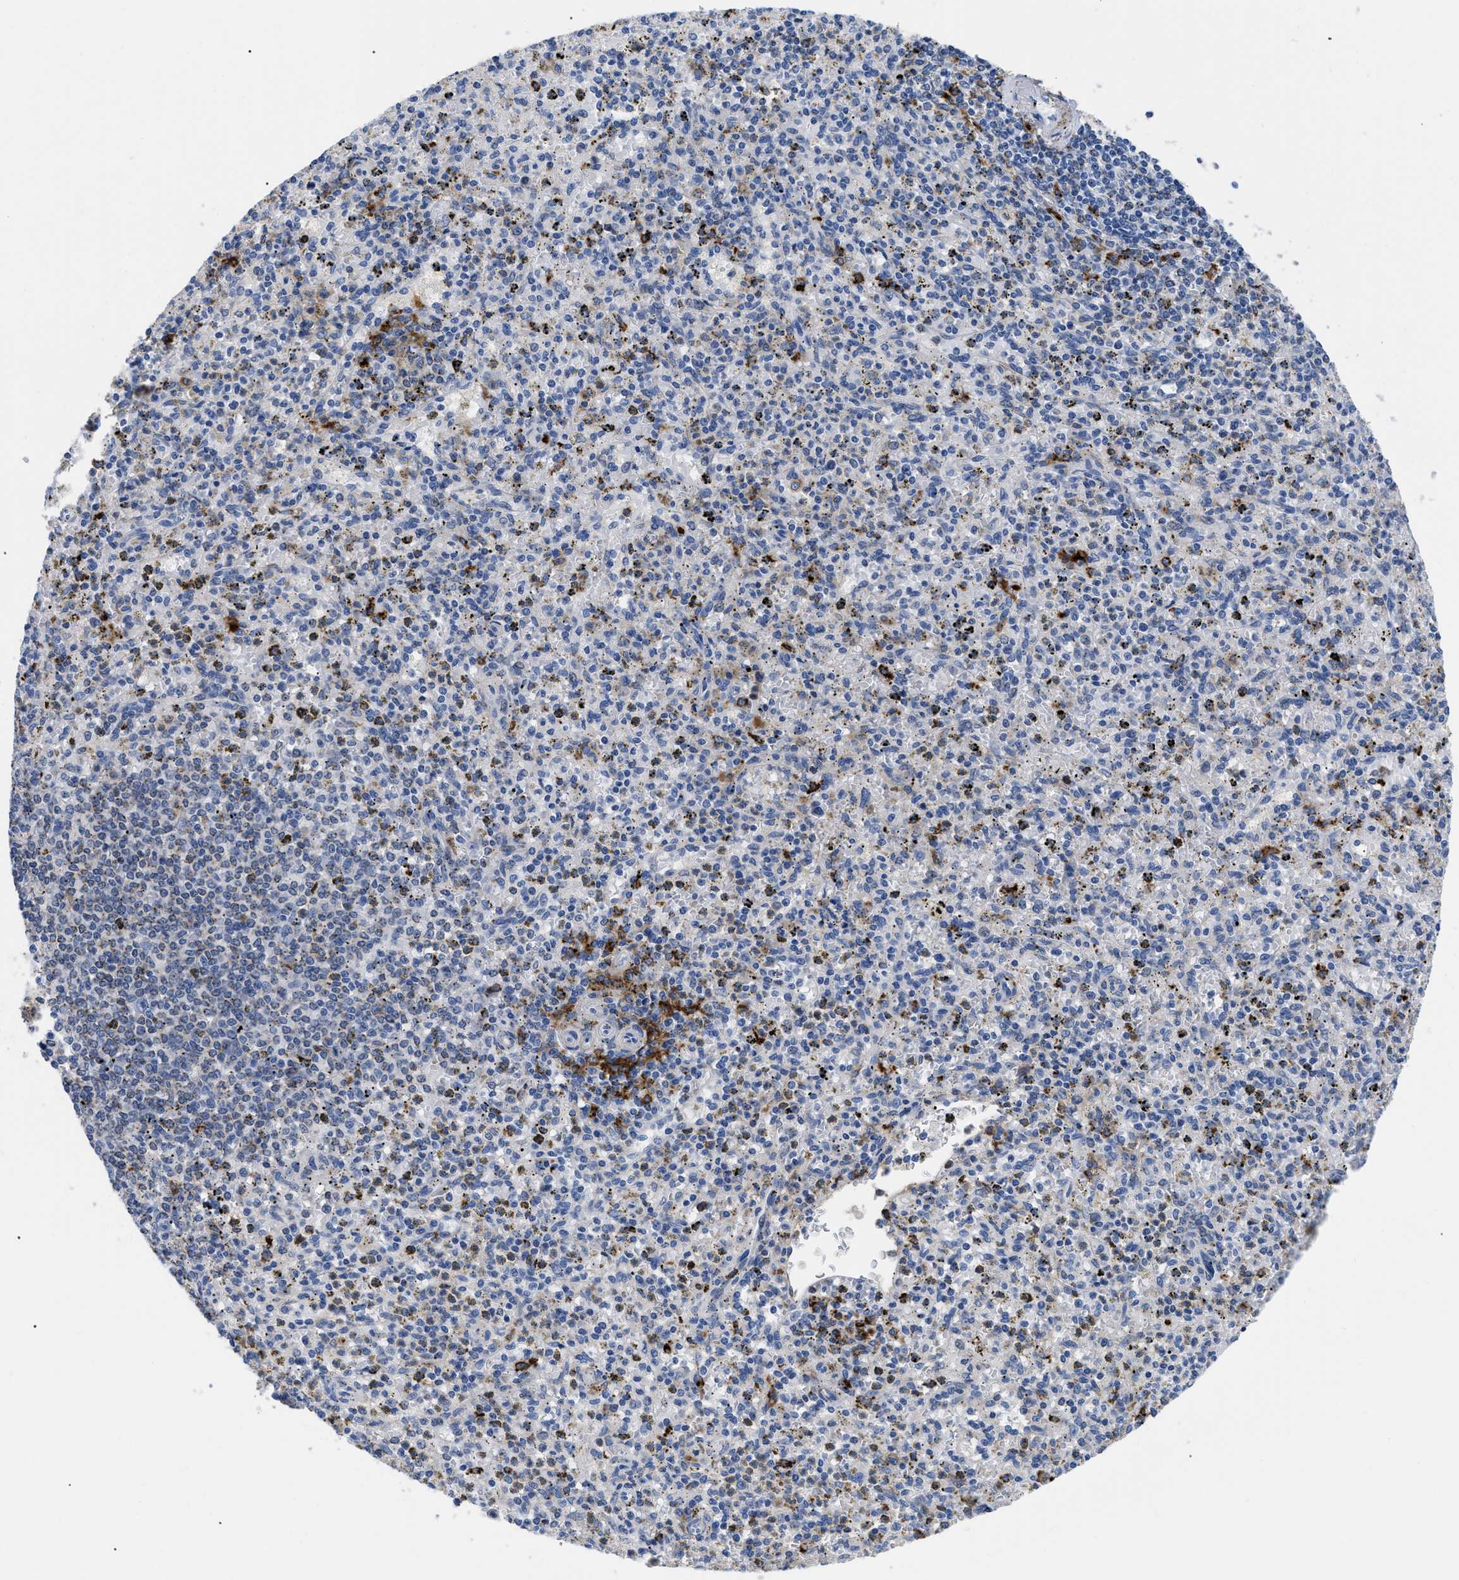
{"staining": {"intensity": "strong", "quantity": "<25%", "location": "cytoplasmic/membranous"}, "tissue": "spleen", "cell_type": "Cells in red pulp", "image_type": "normal", "snomed": [{"axis": "morphology", "description": "Normal tissue, NOS"}, {"axis": "topography", "description": "Spleen"}], "caption": "Protein staining of unremarkable spleen exhibits strong cytoplasmic/membranous staining in about <25% of cells in red pulp. The protein is stained brown, and the nuclei are stained in blue (DAB IHC with brightfield microscopy, high magnification).", "gene": "HLA", "patient": {"sex": "male", "age": 72}}